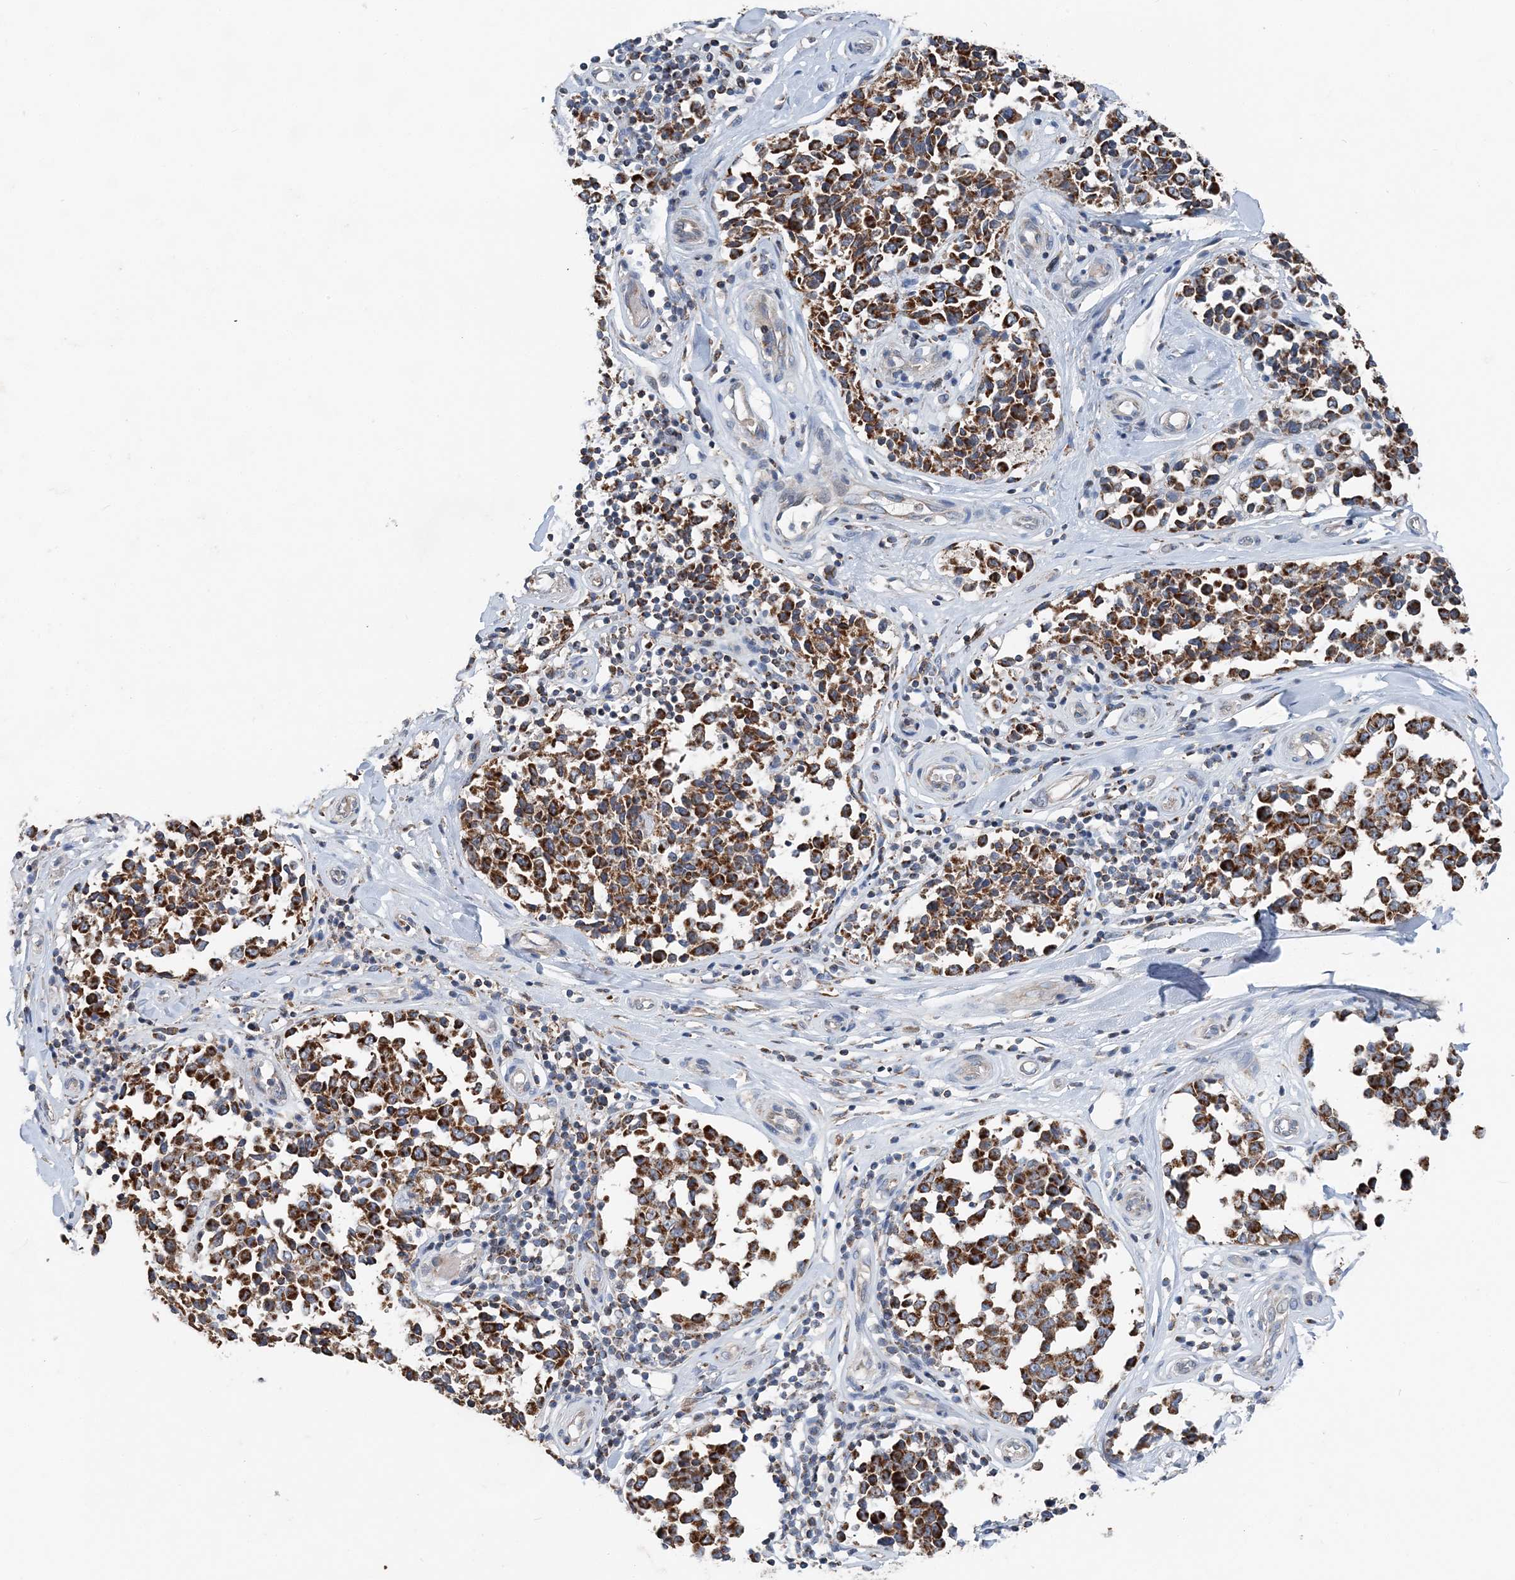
{"staining": {"intensity": "strong", "quantity": ">75%", "location": "cytoplasmic/membranous"}, "tissue": "melanoma", "cell_type": "Tumor cells", "image_type": "cancer", "snomed": [{"axis": "morphology", "description": "Malignant melanoma, NOS"}, {"axis": "topography", "description": "Skin"}], "caption": "Melanoma tissue reveals strong cytoplasmic/membranous staining in about >75% of tumor cells, visualized by immunohistochemistry.", "gene": "SPRY2", "patient": {"sex": "female", "age": 64}}